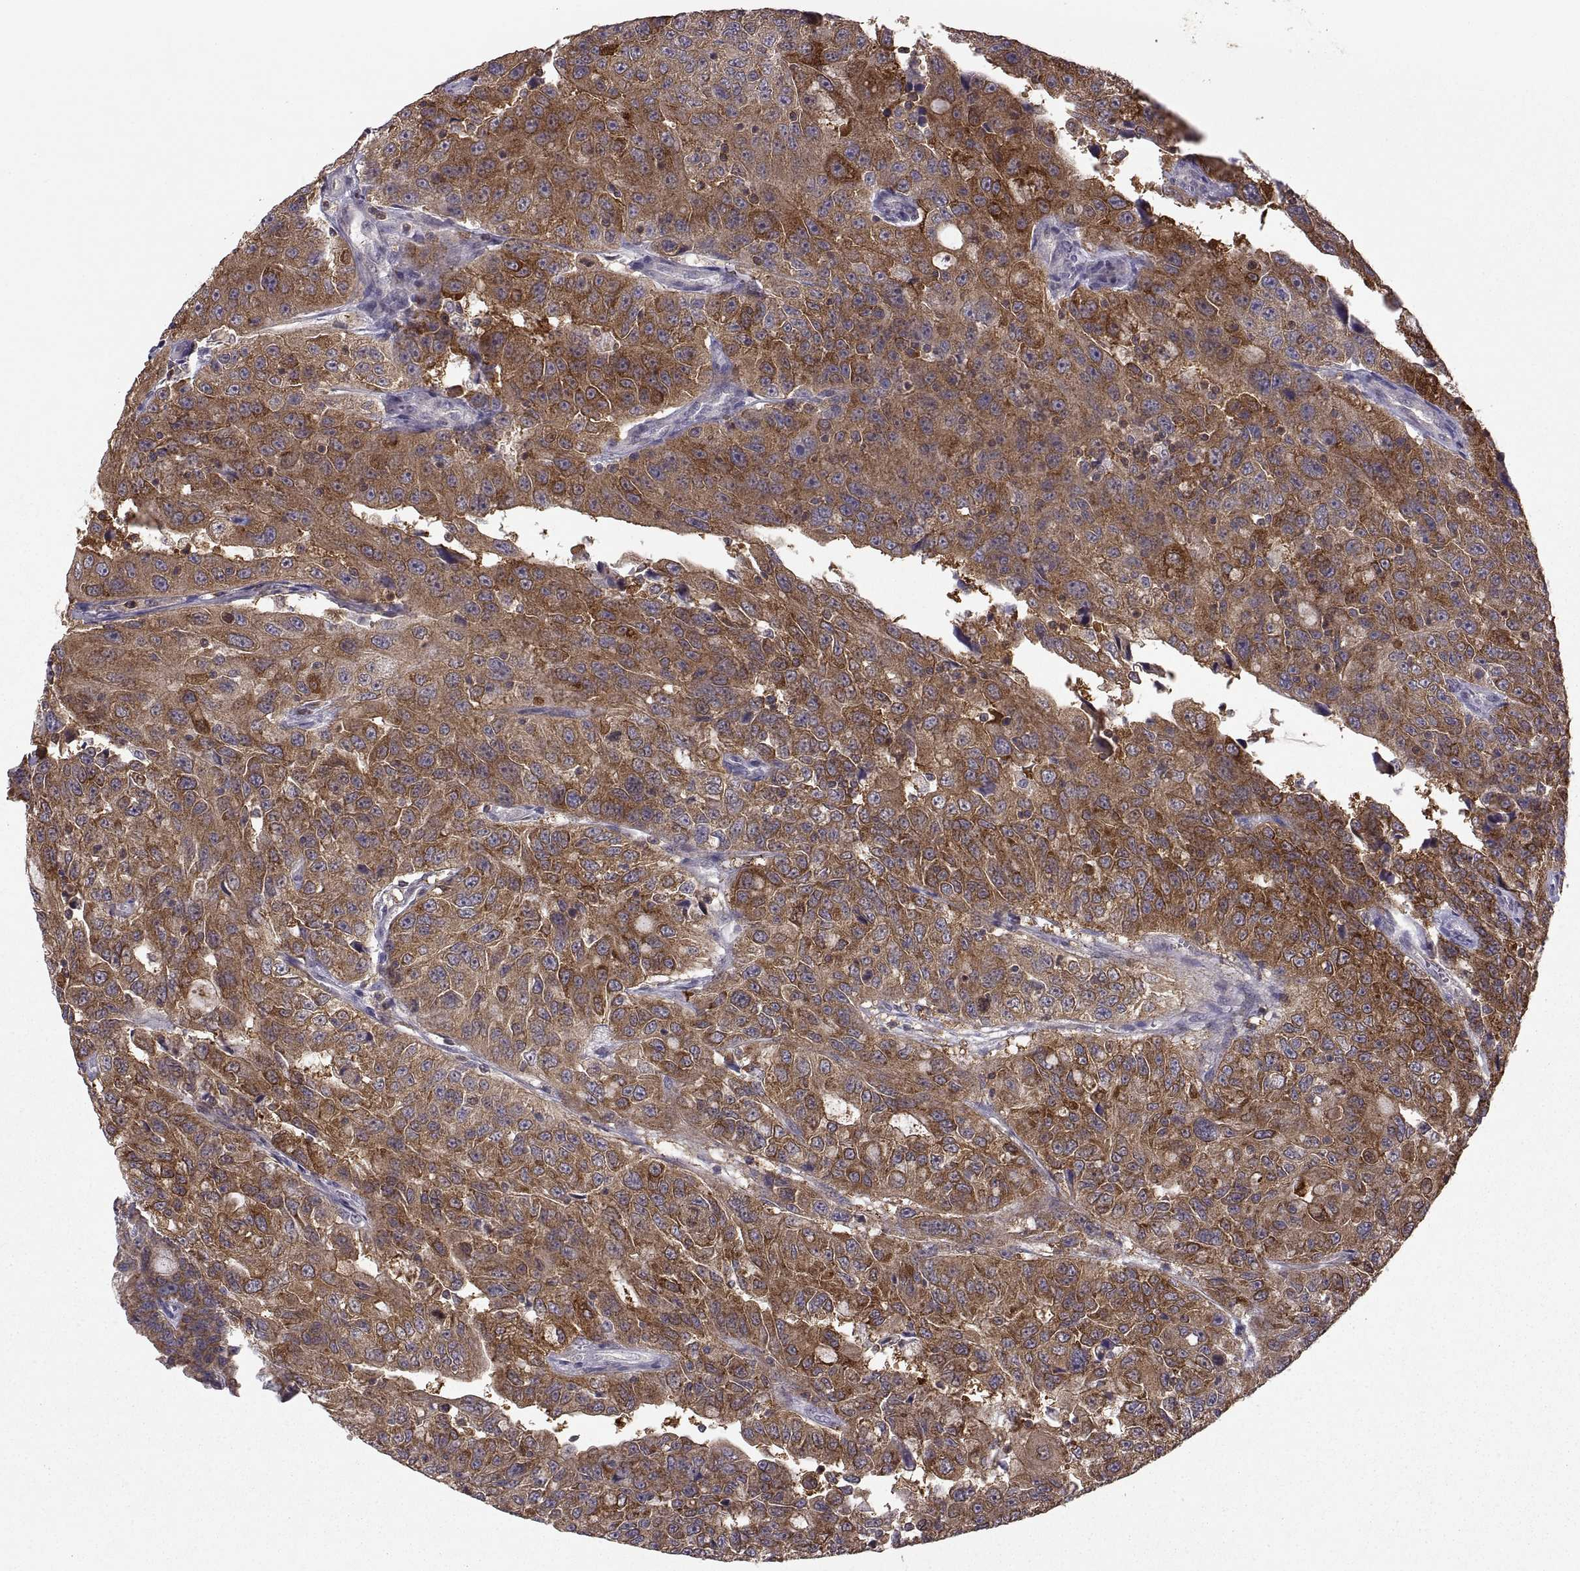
{"staining": {"intensity": "moderate", "quantity": ">75%", "location": "cytoplasmic/membranous"}, "tissue": "urothelial cancer", "cell_type": "Tumor cells", "image_type": "cancer", "snomed": [{"axis": "morphology", "description": "Urothelial carcinoma, NOS"}, {"axis": "morphology", "description": "Urothelial carcinoma, High grade"}, {"axis": "topography", "description": "Urinary bladder"}], "caption": "Transitional cell carcinoma stained with IHC demonstrates moderate cytoplasmic/membranous expression in approximately >75% of tumor cells.", "gene": "EZR", "patient": {"sex": "female", "age": 73}}